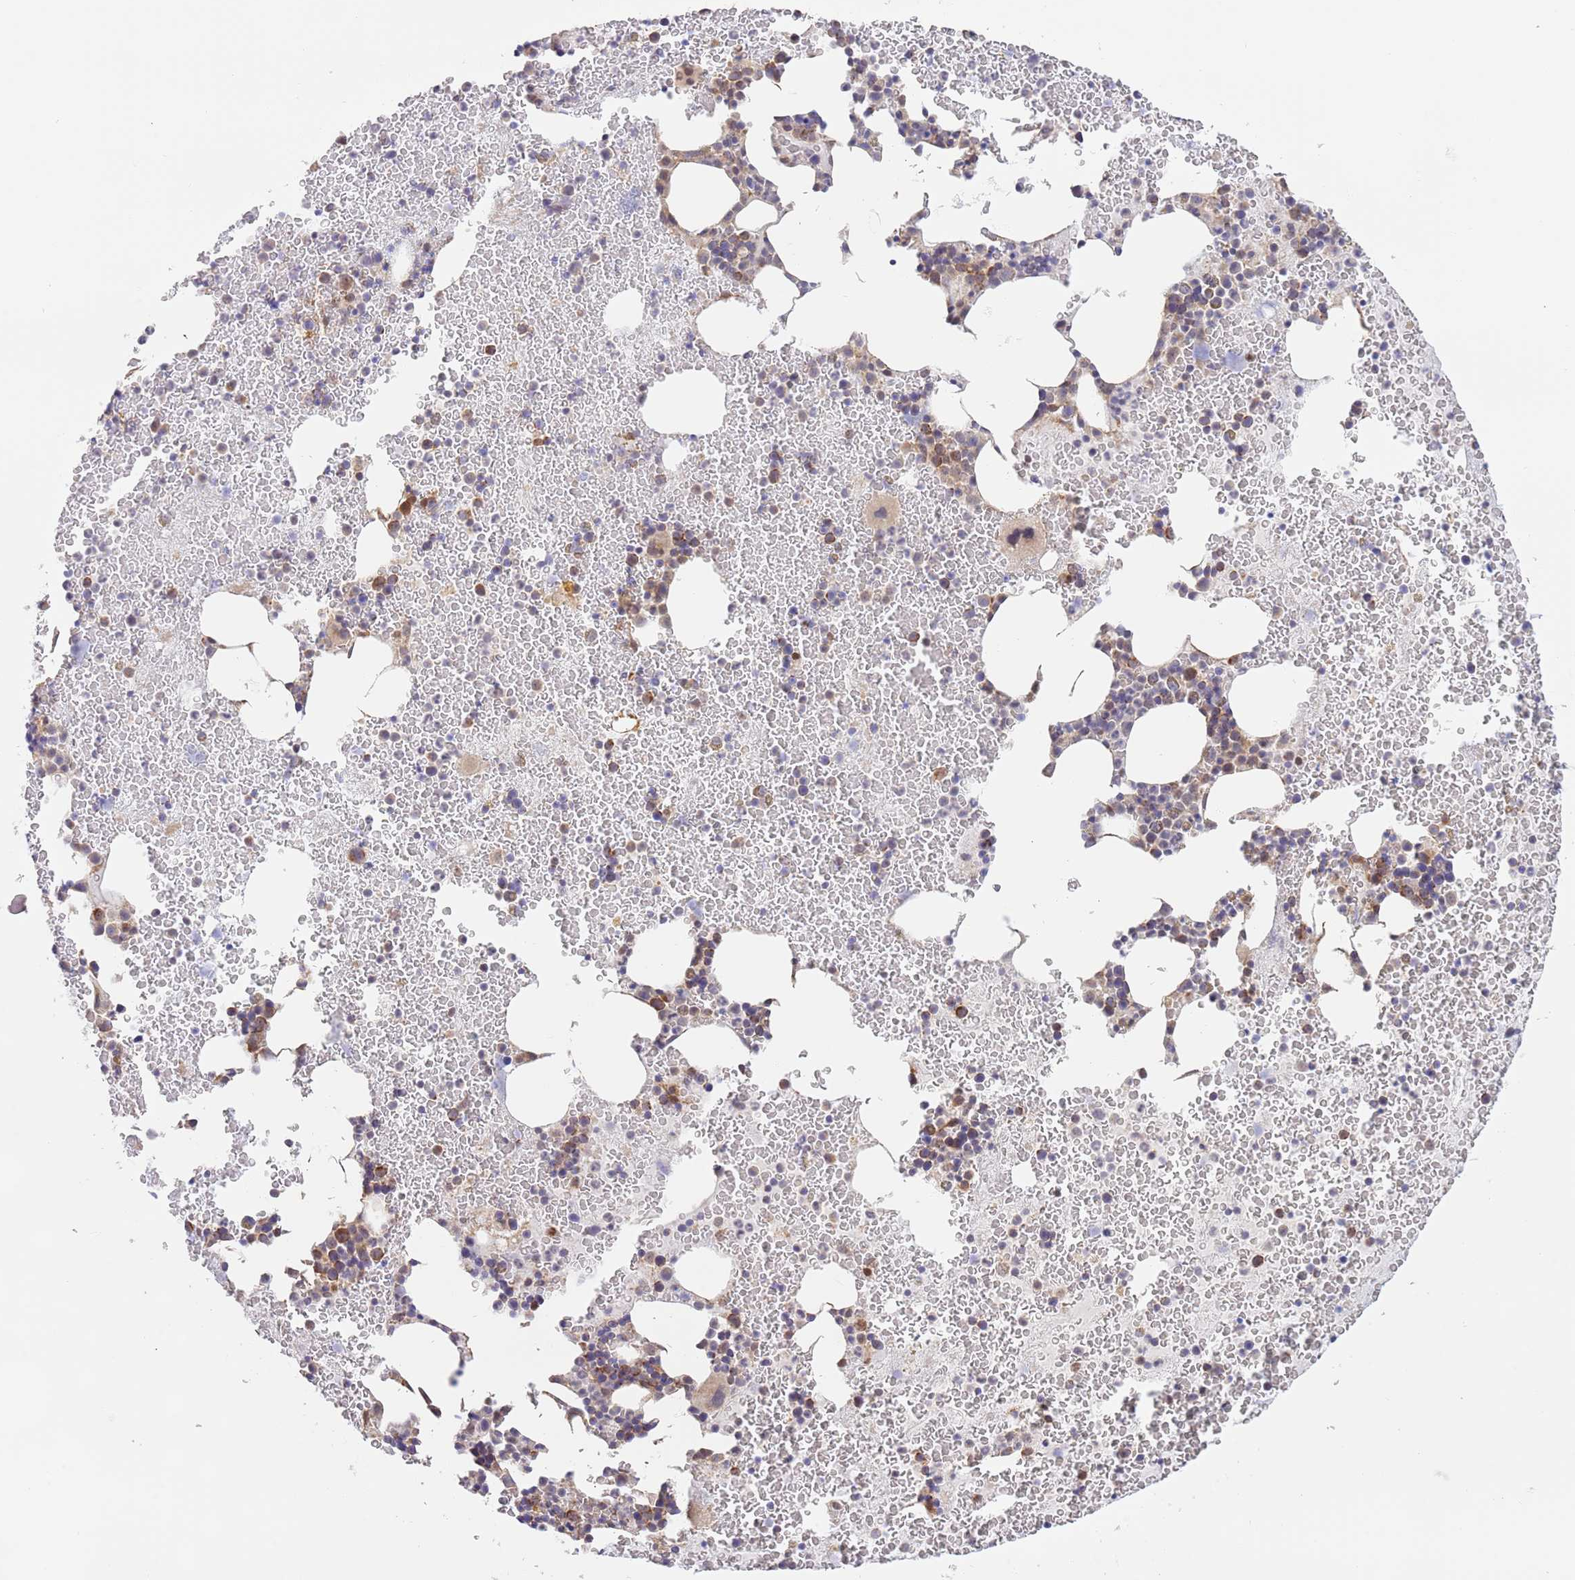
{"staining": {"intensity": "moderate", "quantity": "<25%", "location": "cytoplasmic/membranous"}, "tissue": "bone marrow", "cell_type": "Hematopoietic cells", "image_type": "normal", "snomed": [{"axis": "morphology", "description": "Normal tissue, NOS"}, {"axis": "topography", "description": "Bone marrow"}], "caption": "The photomicrograph reveals a brown stain indicating the presence of a protein in the cytoplasmic/membranous of hematopoietic cells in bone marrow. (brown staining indicates protein expression, while blue staining denotes nuclei).", "gene": "UQCC3", "patient": {"sex": "male", "age": 26}}